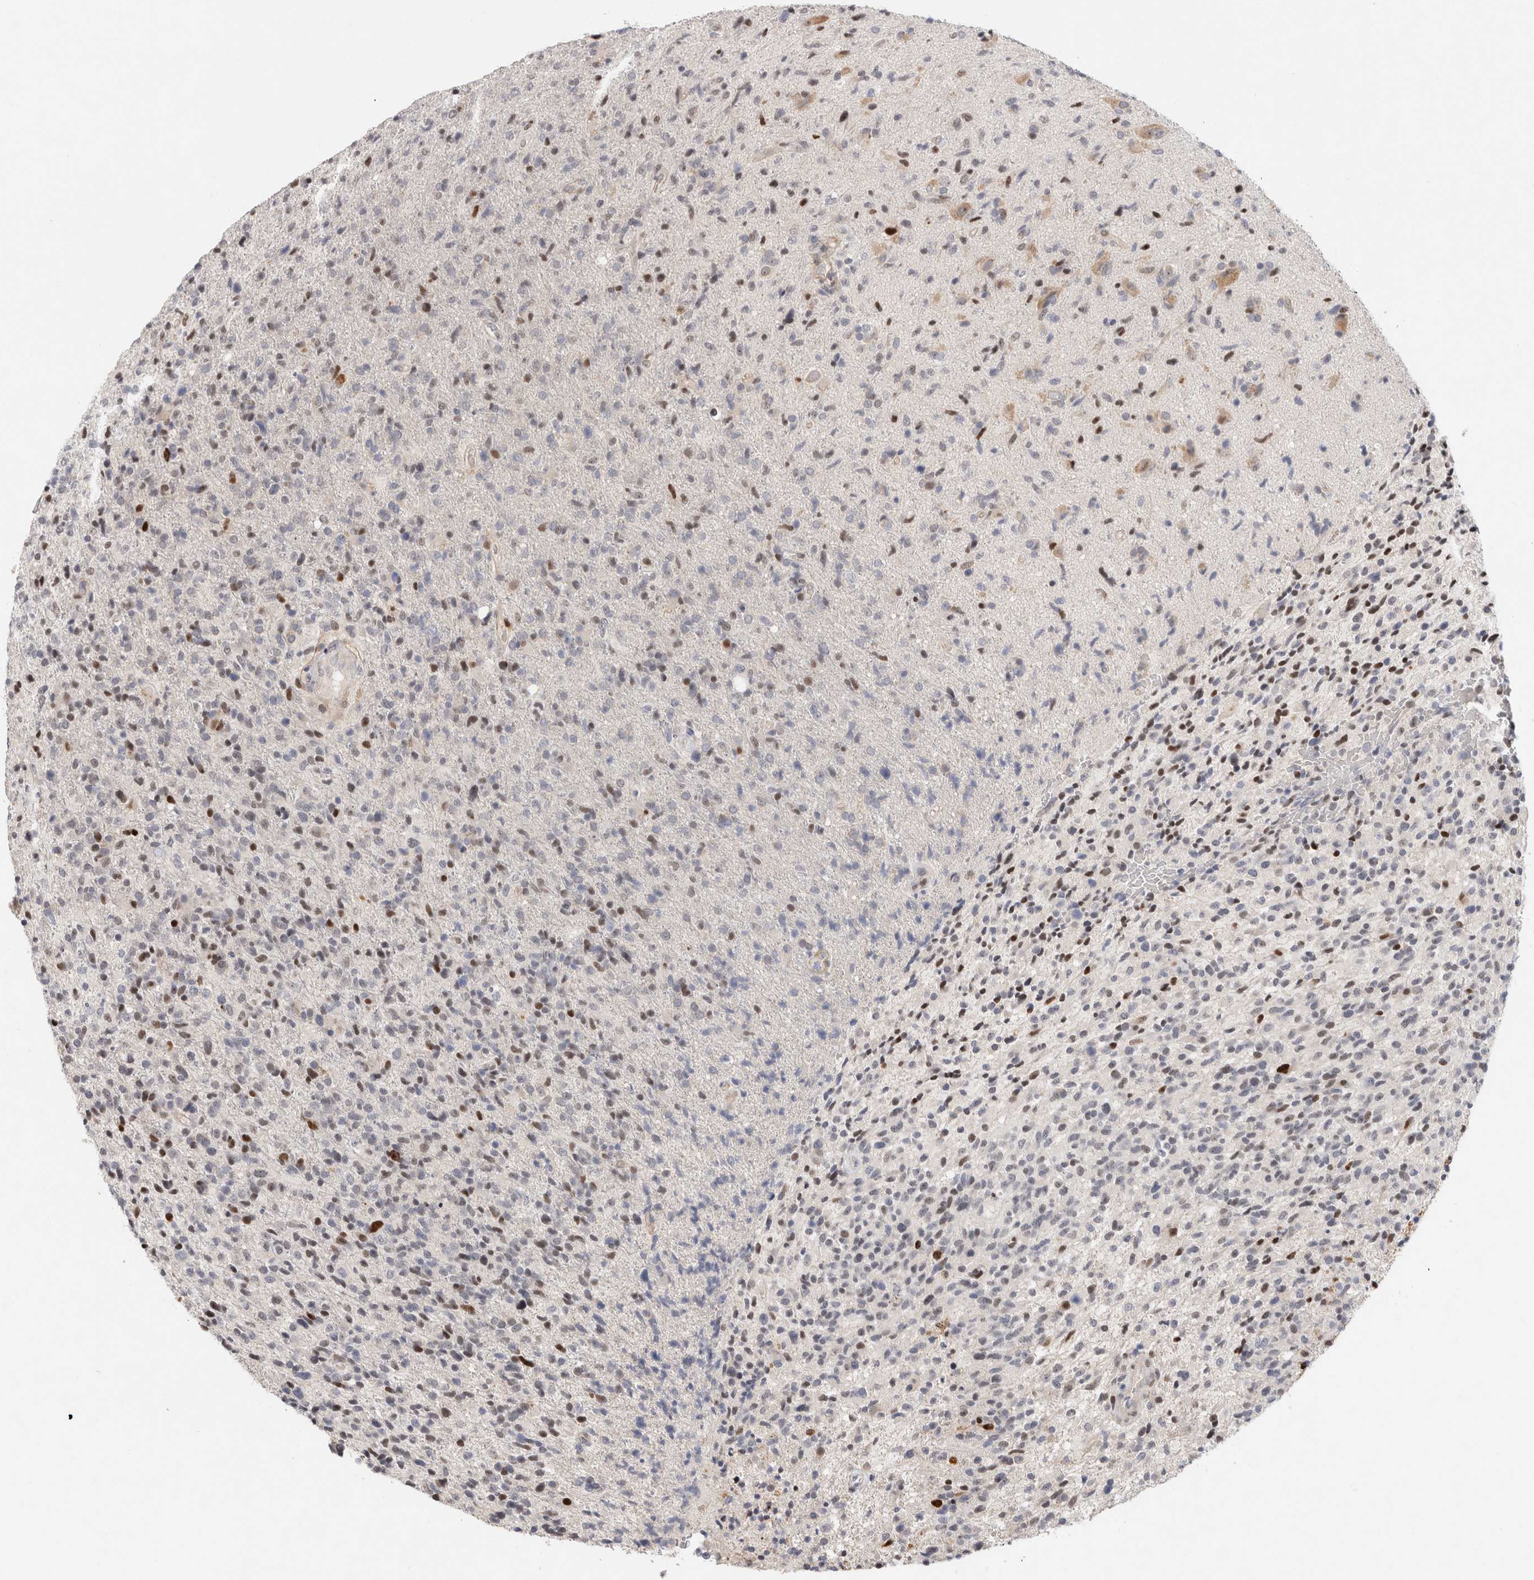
{"staining": {"intensity": "moderate", "quantity": "25%-75%", "location": "nuclear"}, "tissue": "glioma", "cell_type": "Tumor cells", "image_type": "cancer", "snomed": [{"axis": "morphology", "description": "Glioma, malignant, High grade"}, {"axis": "topography", "description": "Brain"}], "caption": "Protein staining of malignant high-grade glioma tissue reveals moderate nuclear staining in about 25%-75% of tumor cells.", "gene": "TCF4", "patient": {"sex": "male", "age": 72}}